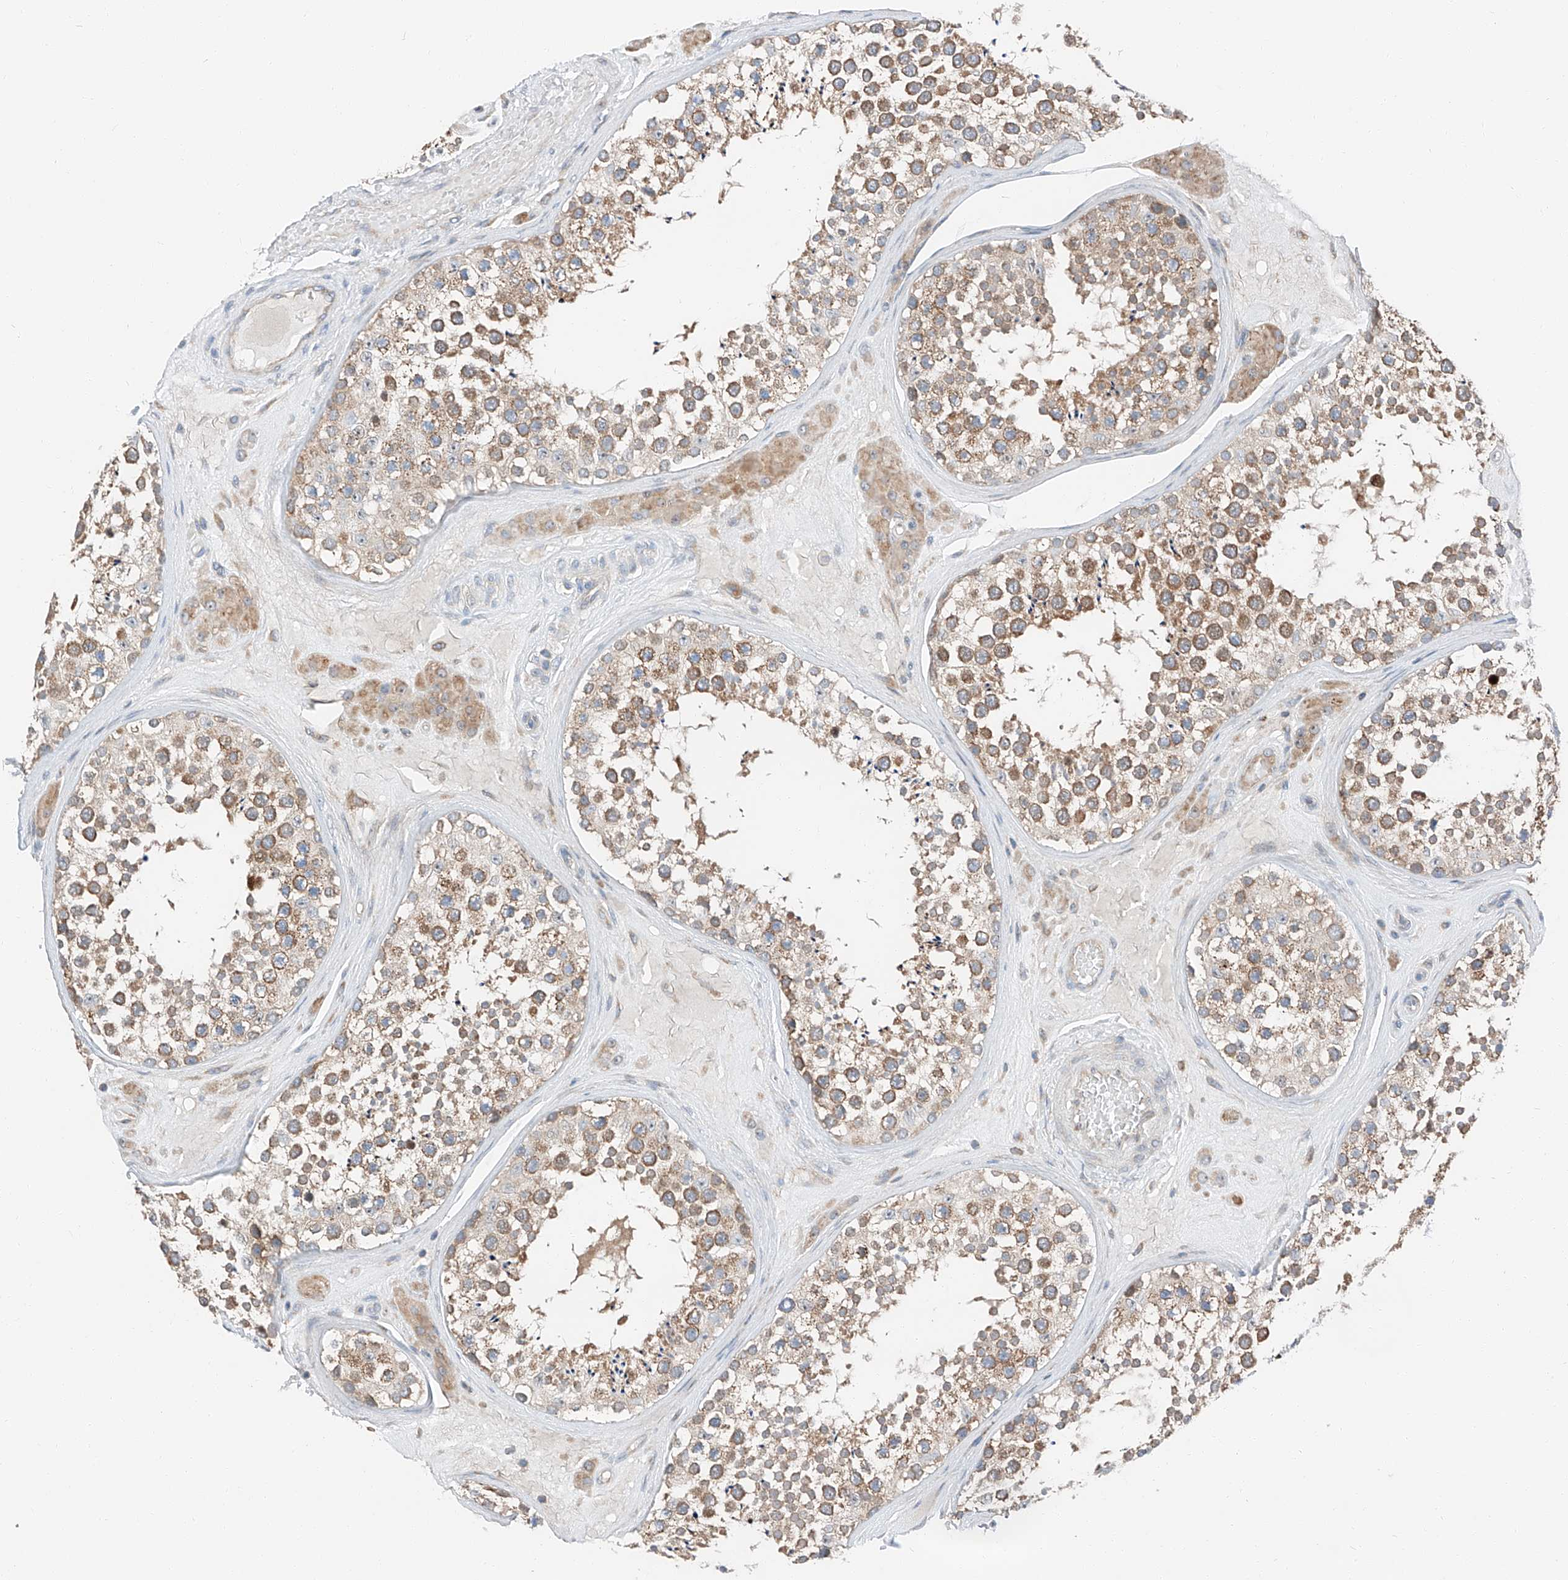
{"staining": {"intensity": "moderate", "quantity": ">75%", "location": "cytoplasmic/membranous"}, "tissue": "testis", "cell_type": "Cells in seminiferous ducts", "image_type": "normal", "snomed": [{"axis": "morphology", "description": "Normal tissue, NOS"}, {"axis": "topography", "description": "Testis"}], "caption": "Immunohistochemical staining of benign testis shows moderate cytoplasmic/membranous protein expression in about >75% of cells in seminiferous ducts.", "gene": "ZC3H15", "patient": {"sex": "male", "age": 46}}